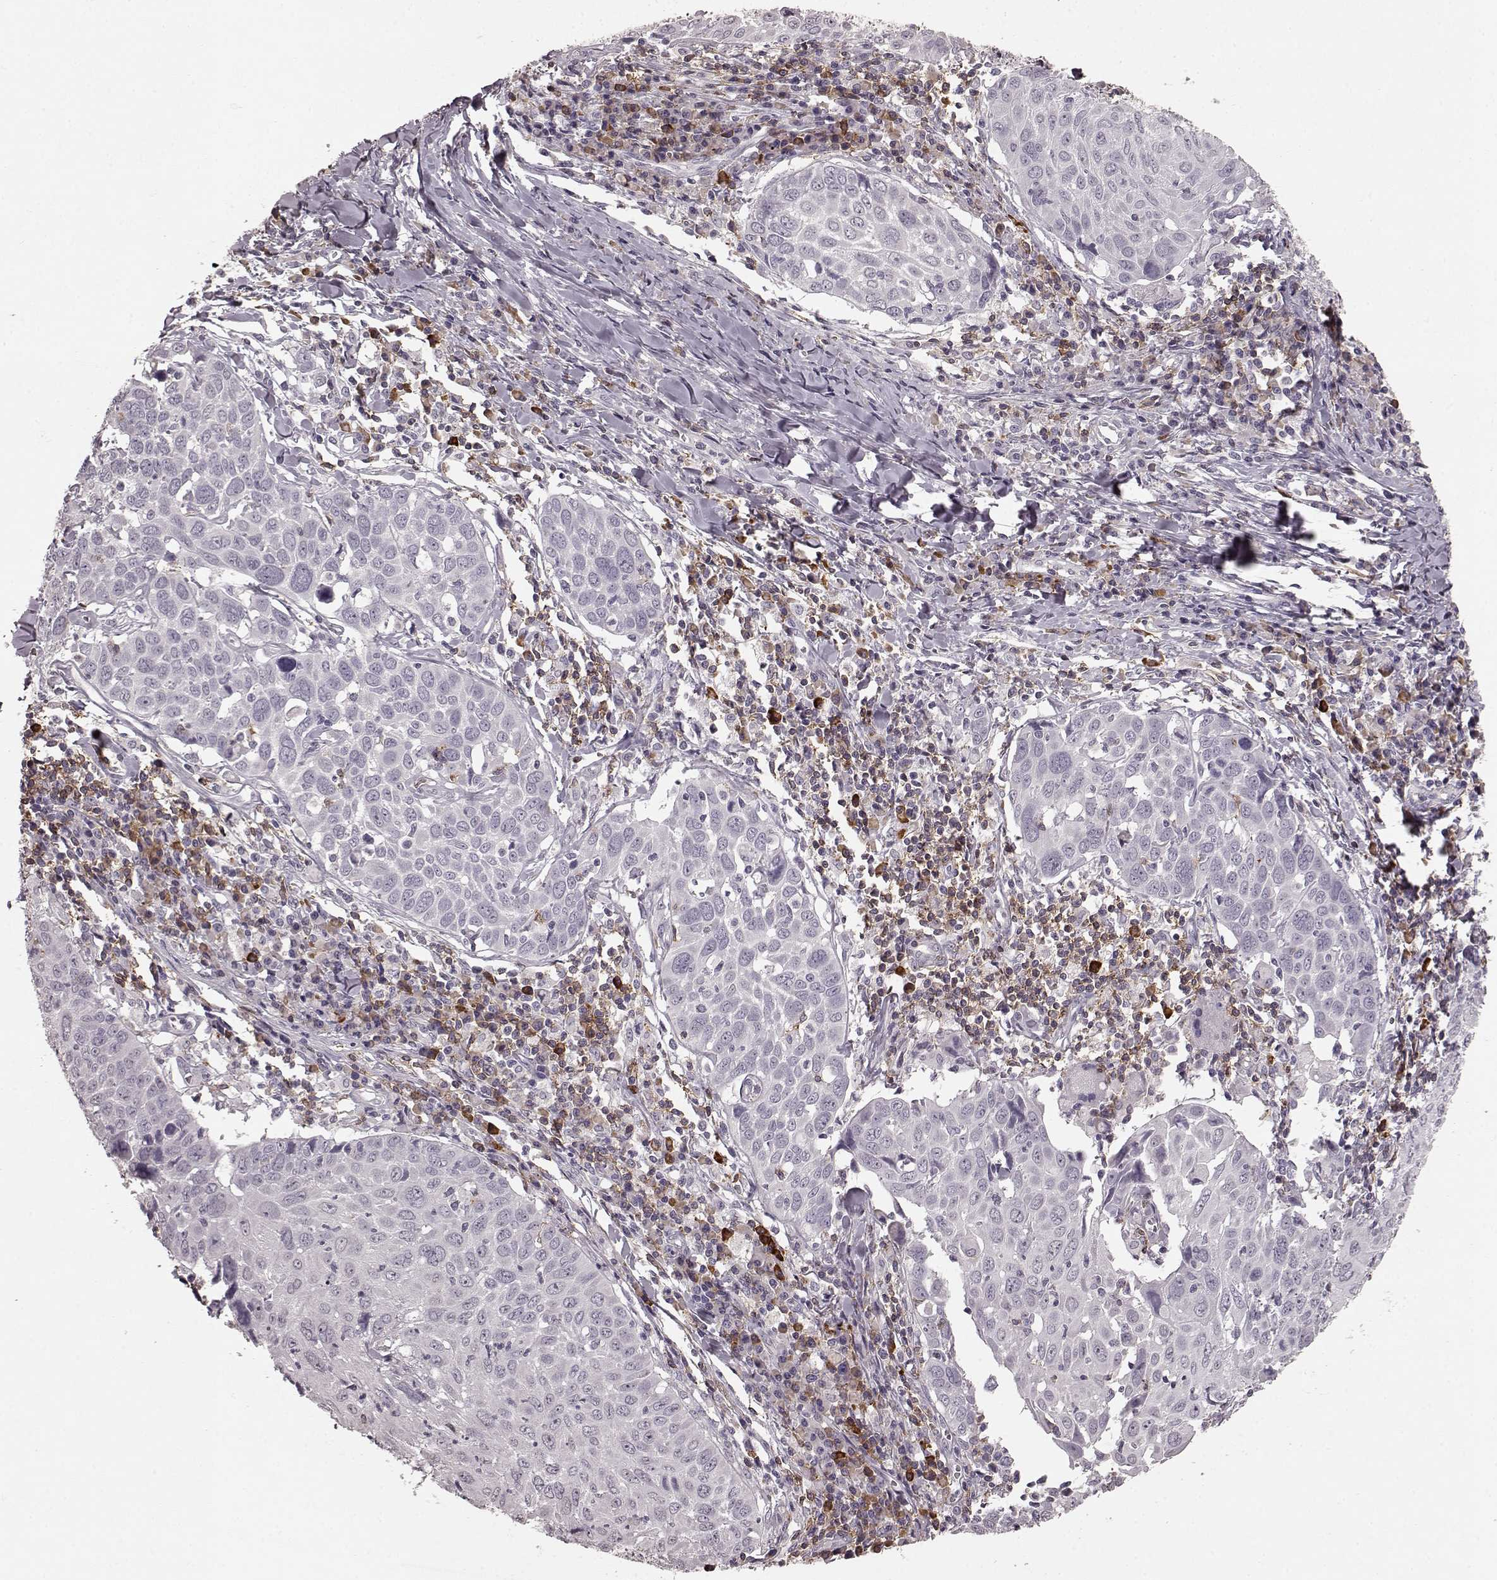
{"staining": {"intensity": "negative", "quantity": "none", "location": "none"}, "tissue": "lung cancer", "cell_type": "Tumor cells", "image_type": "cancer", "snomed": [{"axis": "morphology", "description": "Squamous cell carcinoma, NOS"}, {"axis": "topography", "description": "Lung"}], "caption": "There is no significant staining in tumor cells of lung cancer (squamous cell carcinoma).", "gene": "CD28", "patient": {"sex": "male", "age": 57}}